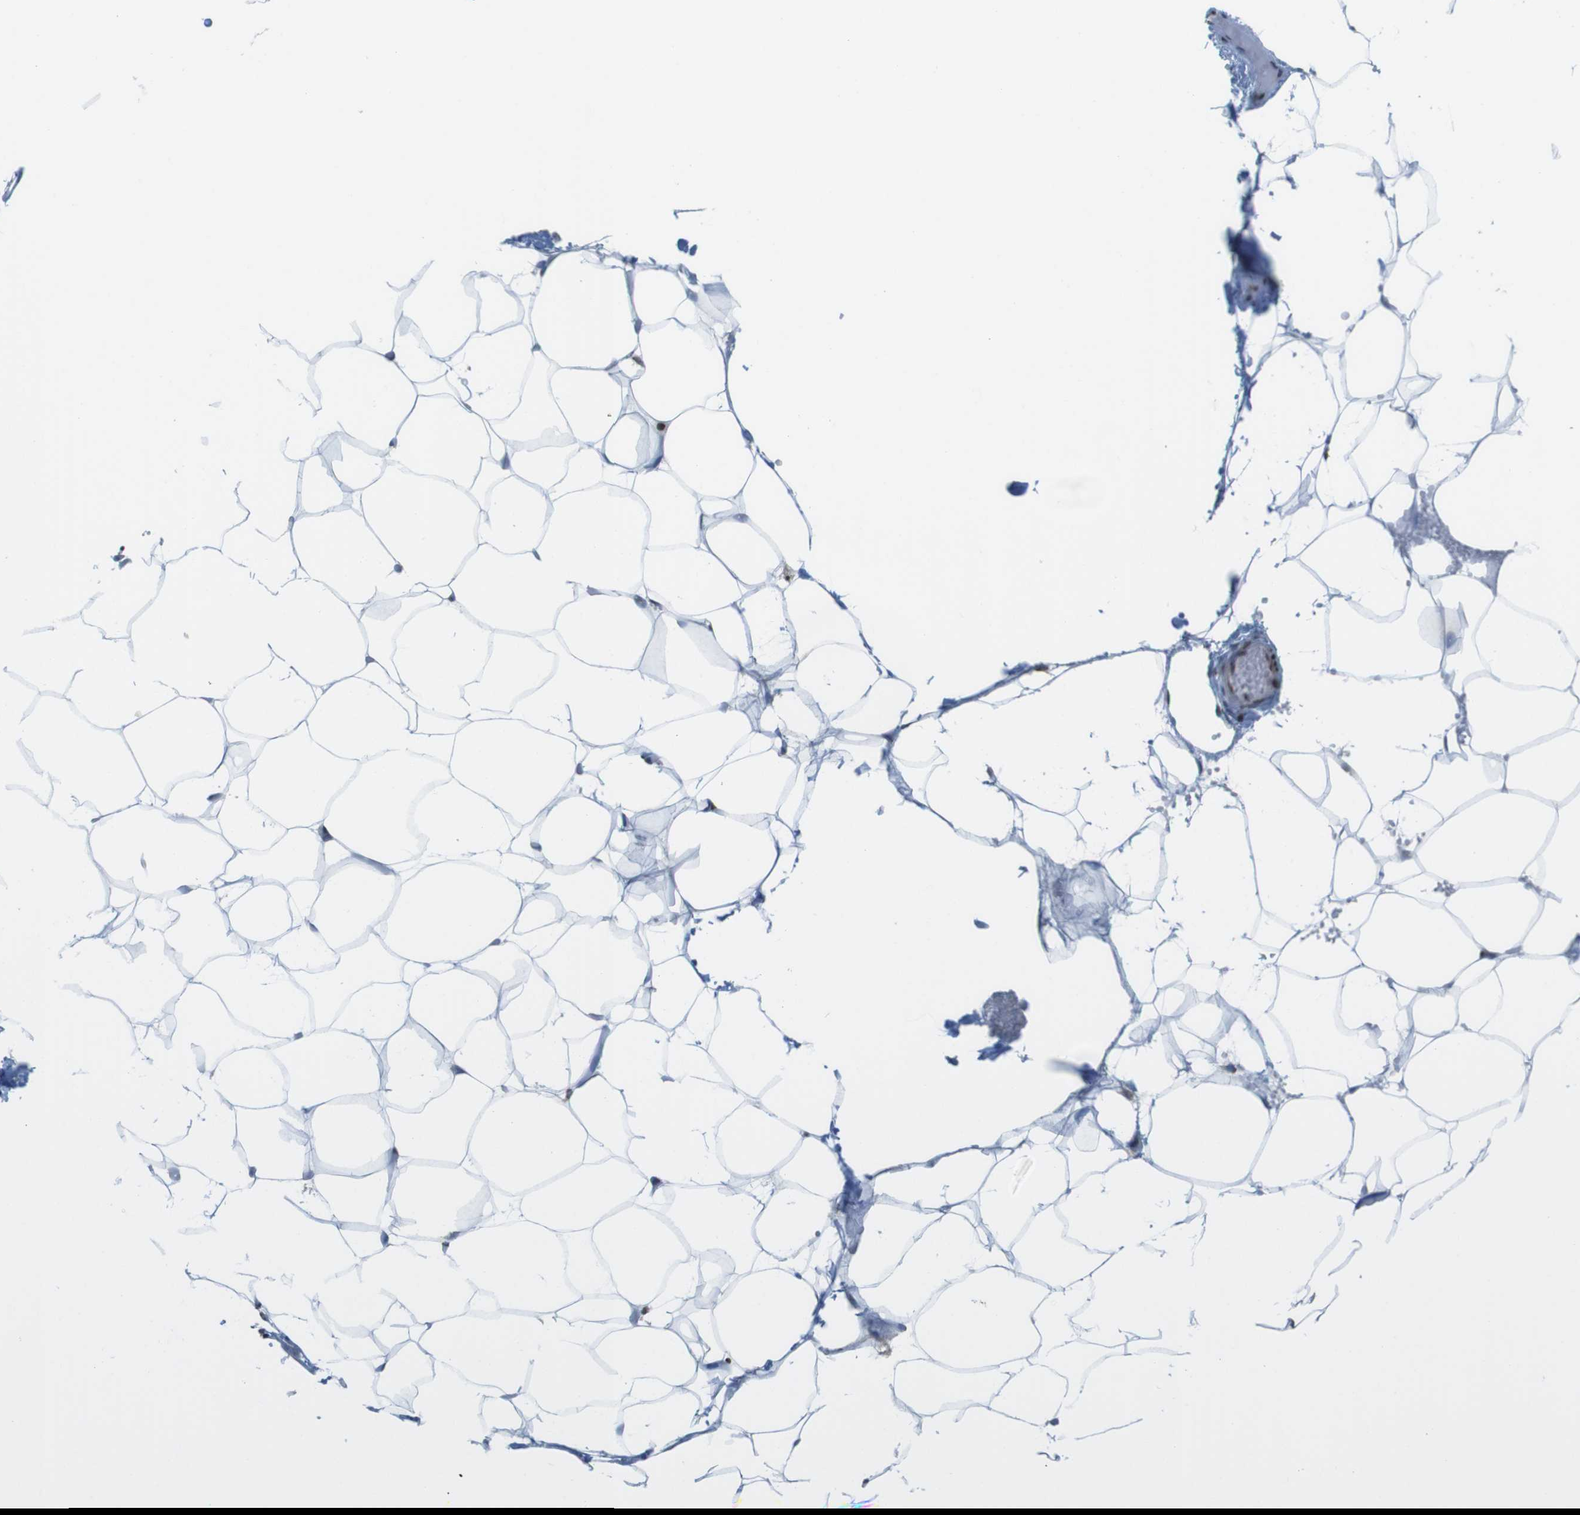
{"staining": {"intensity": "moderate", "quantity": ">75%", "location": "nuclear"}, "tissue": "adipose tissue", "cell_type": "Adipocytes", "image_type": "normal", "snomed": [{"axis": "morphology", "description": "Normal tissue, NOS"}, {"axis": "topography", "description": "Breast"}, {"axis": "topography", "description": "Adipose tissue"}], "caption": "Adipocytes reveal medium levels of moderate nuclear staining in about >75% of cells in unremarkable human adipose tissue.", "gene": "UBB", "patient": {"sex": "female", "age": 25}}